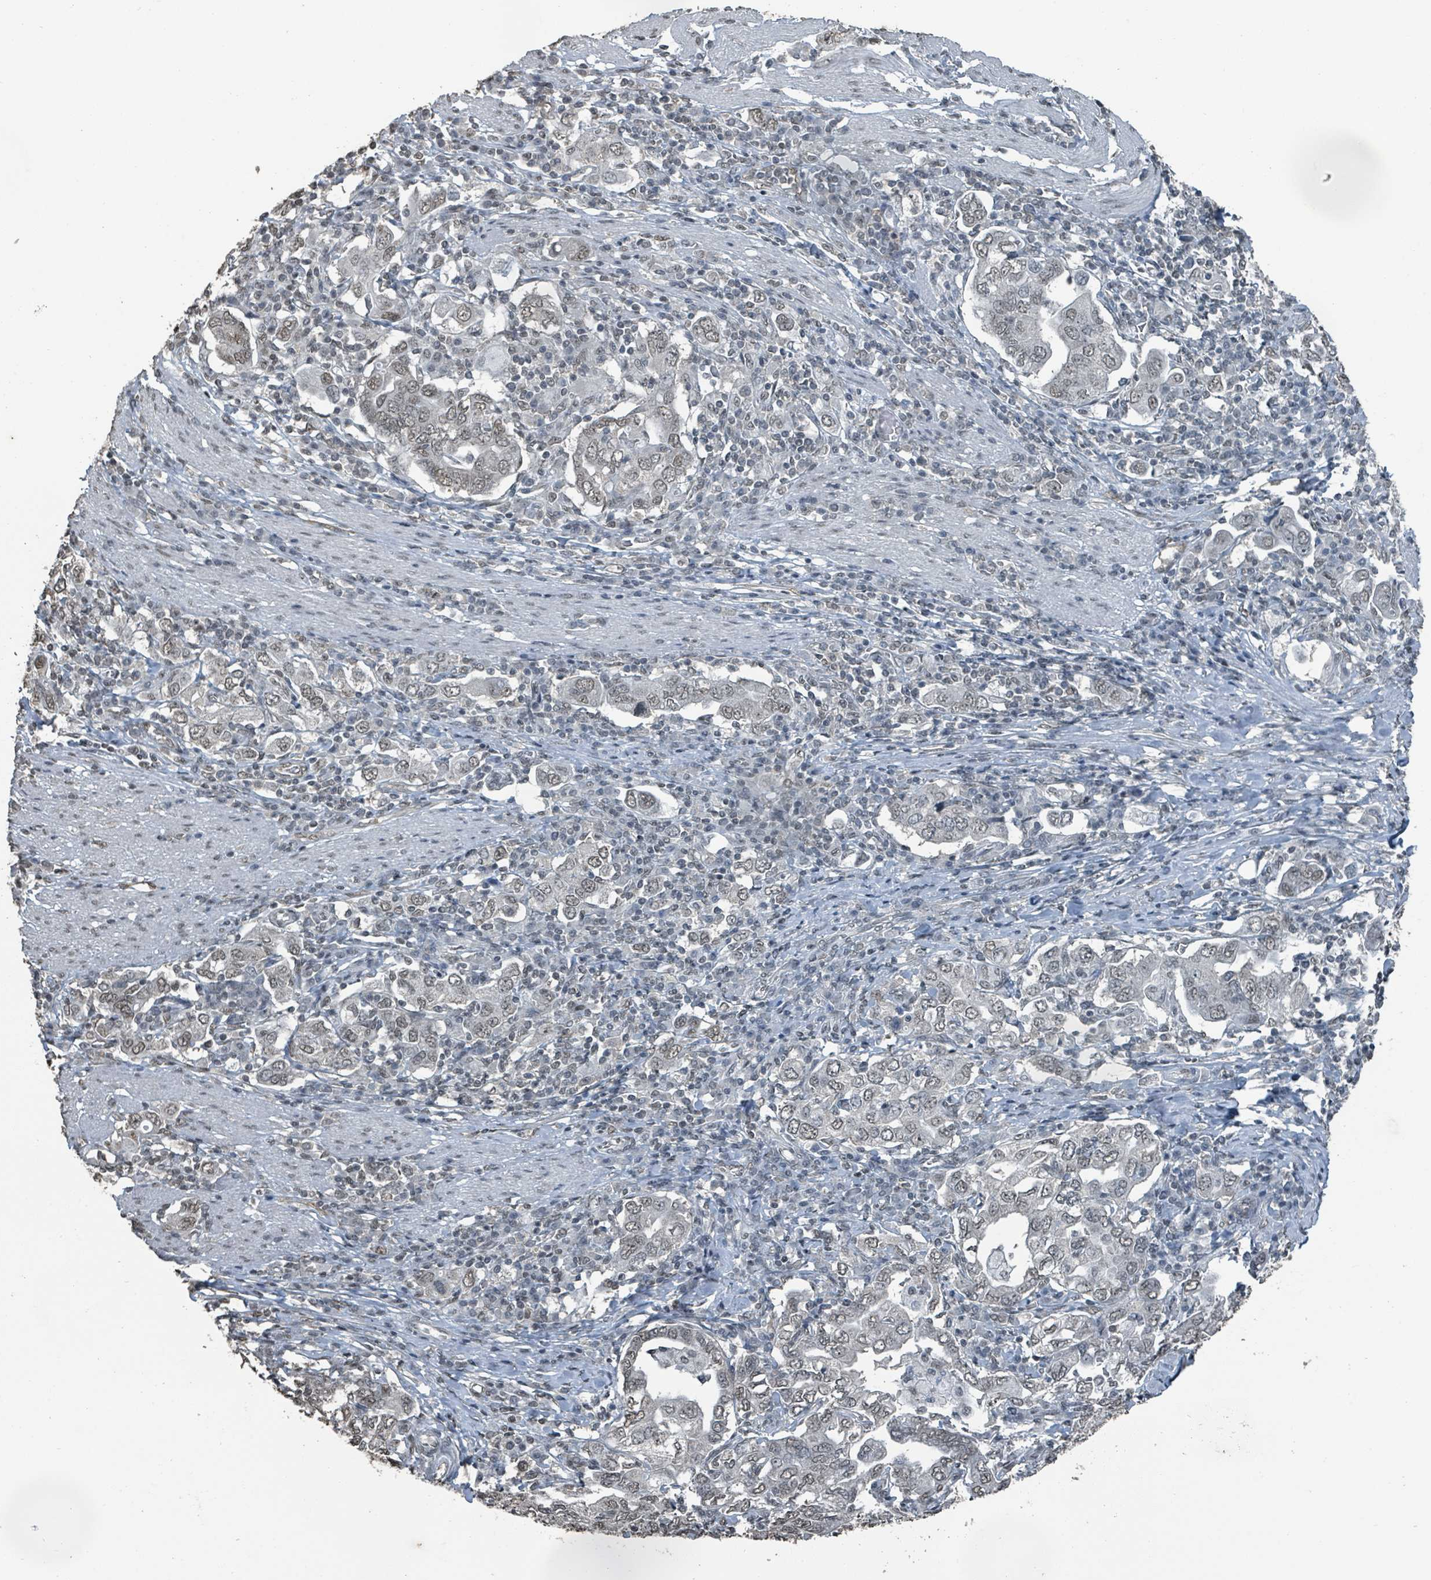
{"staining": {"intensity": "weak", "quantity": ">75%", "location": "nuclear"}, "tissue": "stomach cancer", "cell_type": "Tumor cells", "image_type": "cancer", "snomed": [{"axis": "morphology", "description": "Adenocarcinoma, NOS"}, {"axis": "topography", "description": "Stomach, upper"}, {"axis": "topography", "description": "Stomach"}], "caption": "IHC photomicrograph of neoplastic tissue: human stomach cancer stained using immunohistochemistry (IHC) reveals low levels of weak protein expression localized specifically in the nuclear of tumor cells, appearing as a nuclear brown color.", "gene": "PHIP", "patient": {"sex": "male", "age": 62}}